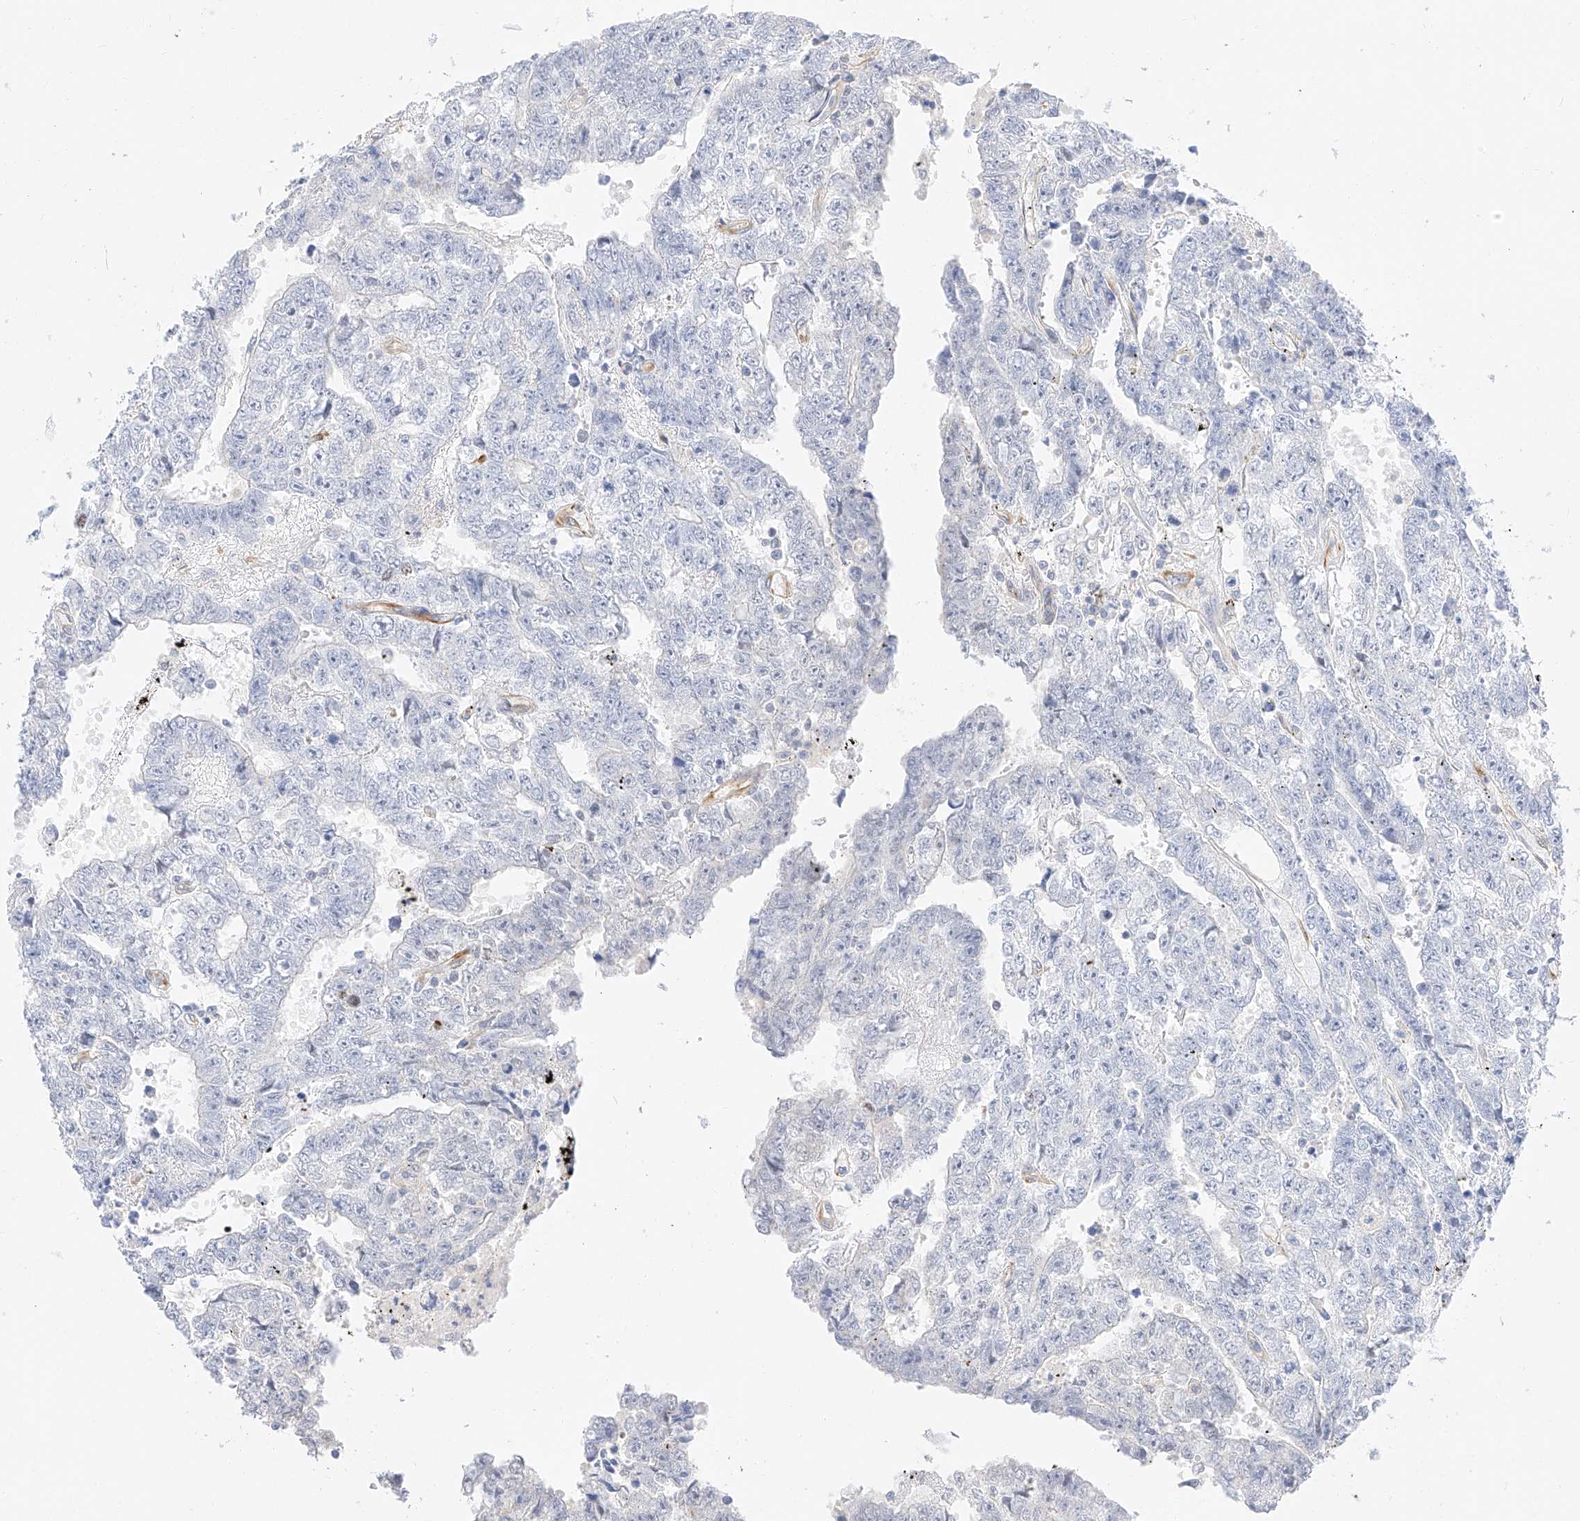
{"staining": {"intensity": "negative", "quantity": "none", "location": "none"}, "tissue": "testis cancer", "cell_type": "Tumor cells", "image_type": "cancer", "snomed": [{"axis": "morphology", "description": "Carcinoma, Embryonal, NOS"}, {"axis": "topography", "description": "Testis"}], "caption": "There is no significant staining in tumor cells of testis cancer (embryonal carcinoma).", "gene": "CDCP2", "patient": {"sex": "male", "age": 25}}